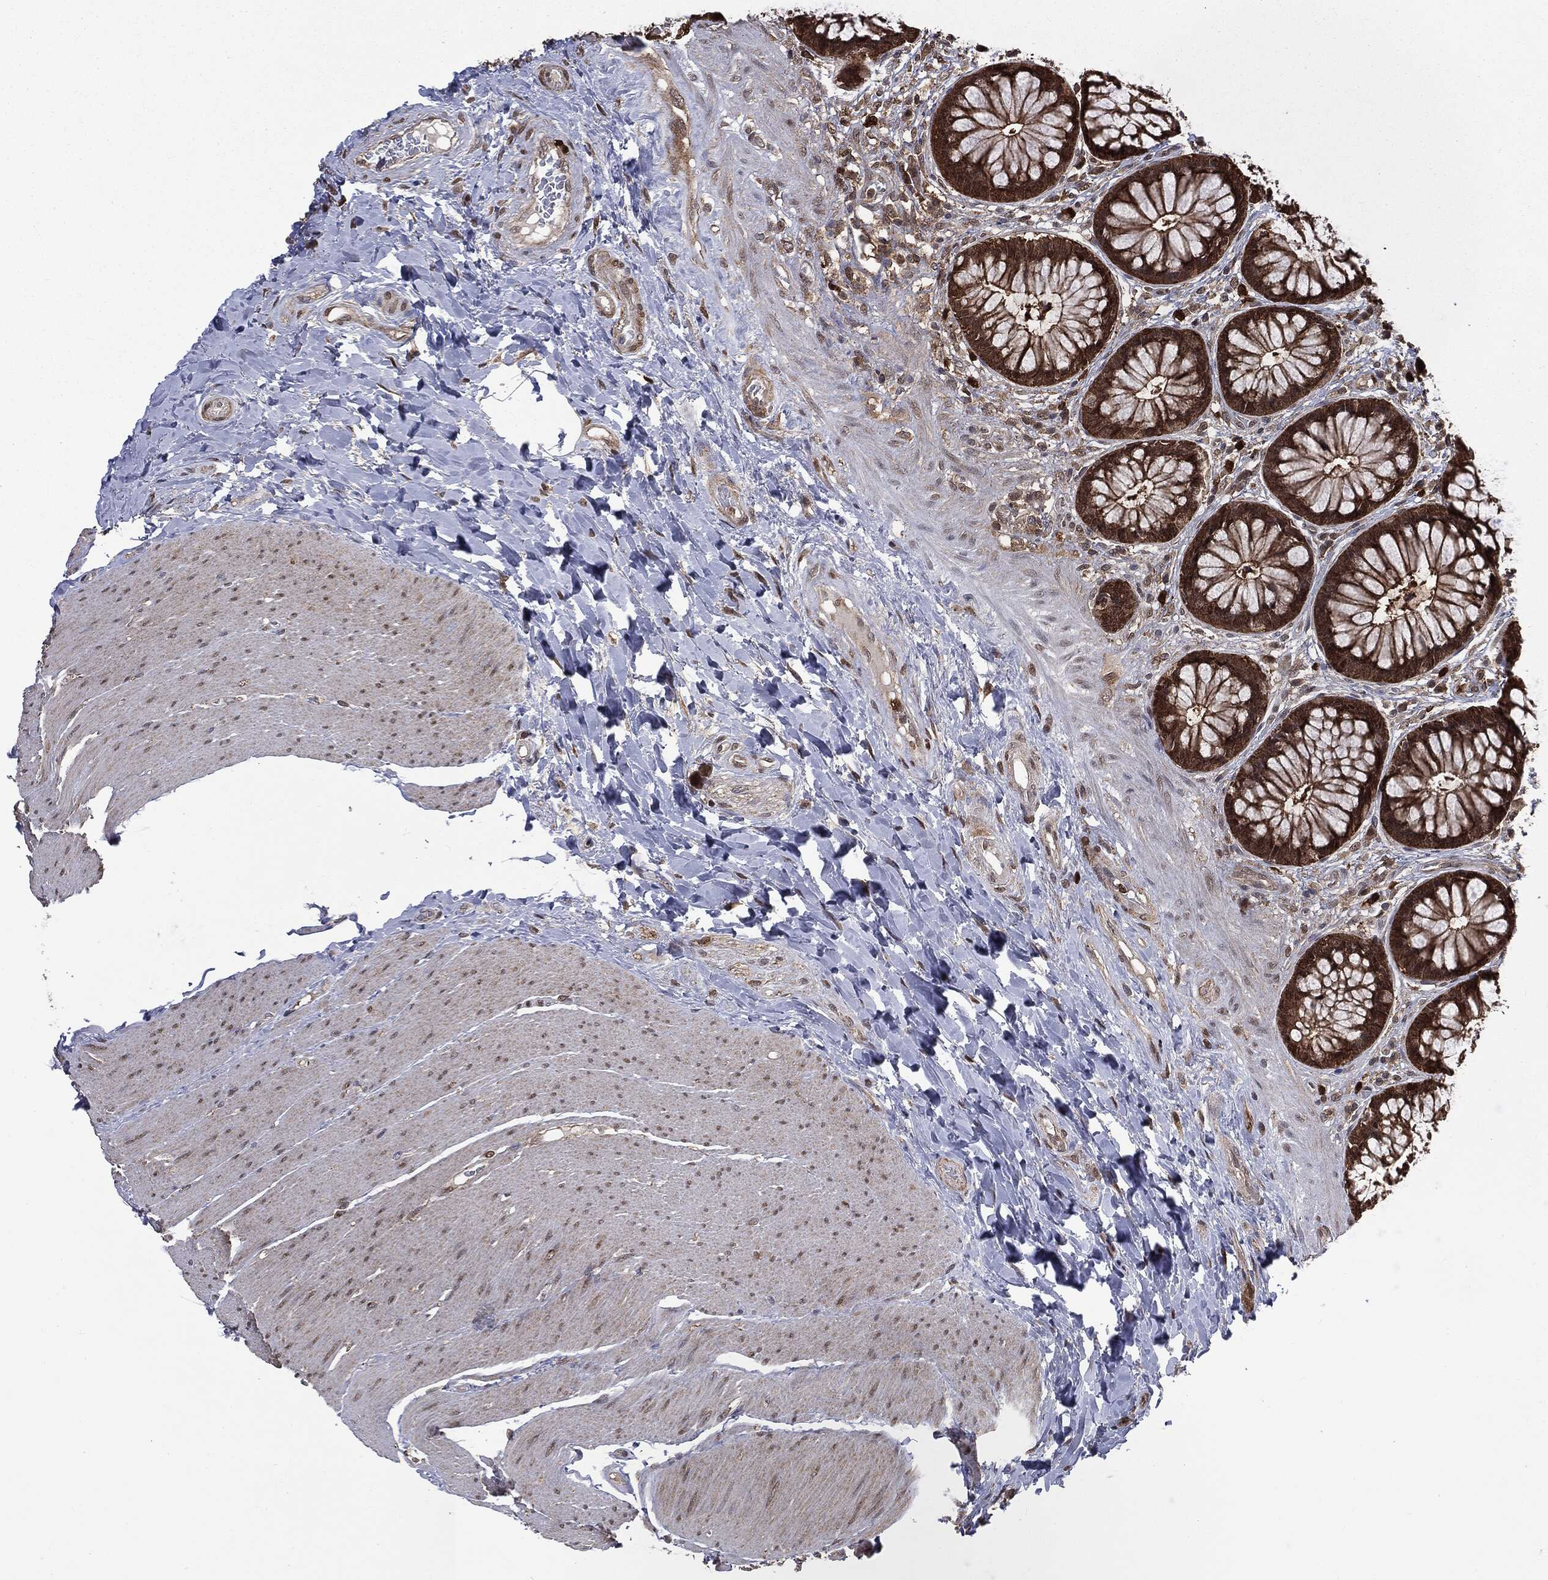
{"staining": {"intensity": "strong", "quantity": ">75%", "location": "cytoplasmic/membranous"}, "tissue": "rectum", "cell_type": "Glandular cells", "image_type": "normal", "snomed": [{"axis": "morphology", "description": "Normal tissue, NOS"}, {"axis": "topography", "description": "Rectum"}], "caption": "Immunohistochemical staining of benign human rectum reveals >75% levels of strong cytoplasmic/membranous protein expression in about >75% of glandular cells. Immunohistochemistry (ihc) stains the protein in brown and the nuclei are stained blue.", "gene": "GPI", "patient": {"sex": "female", "age": 58}}